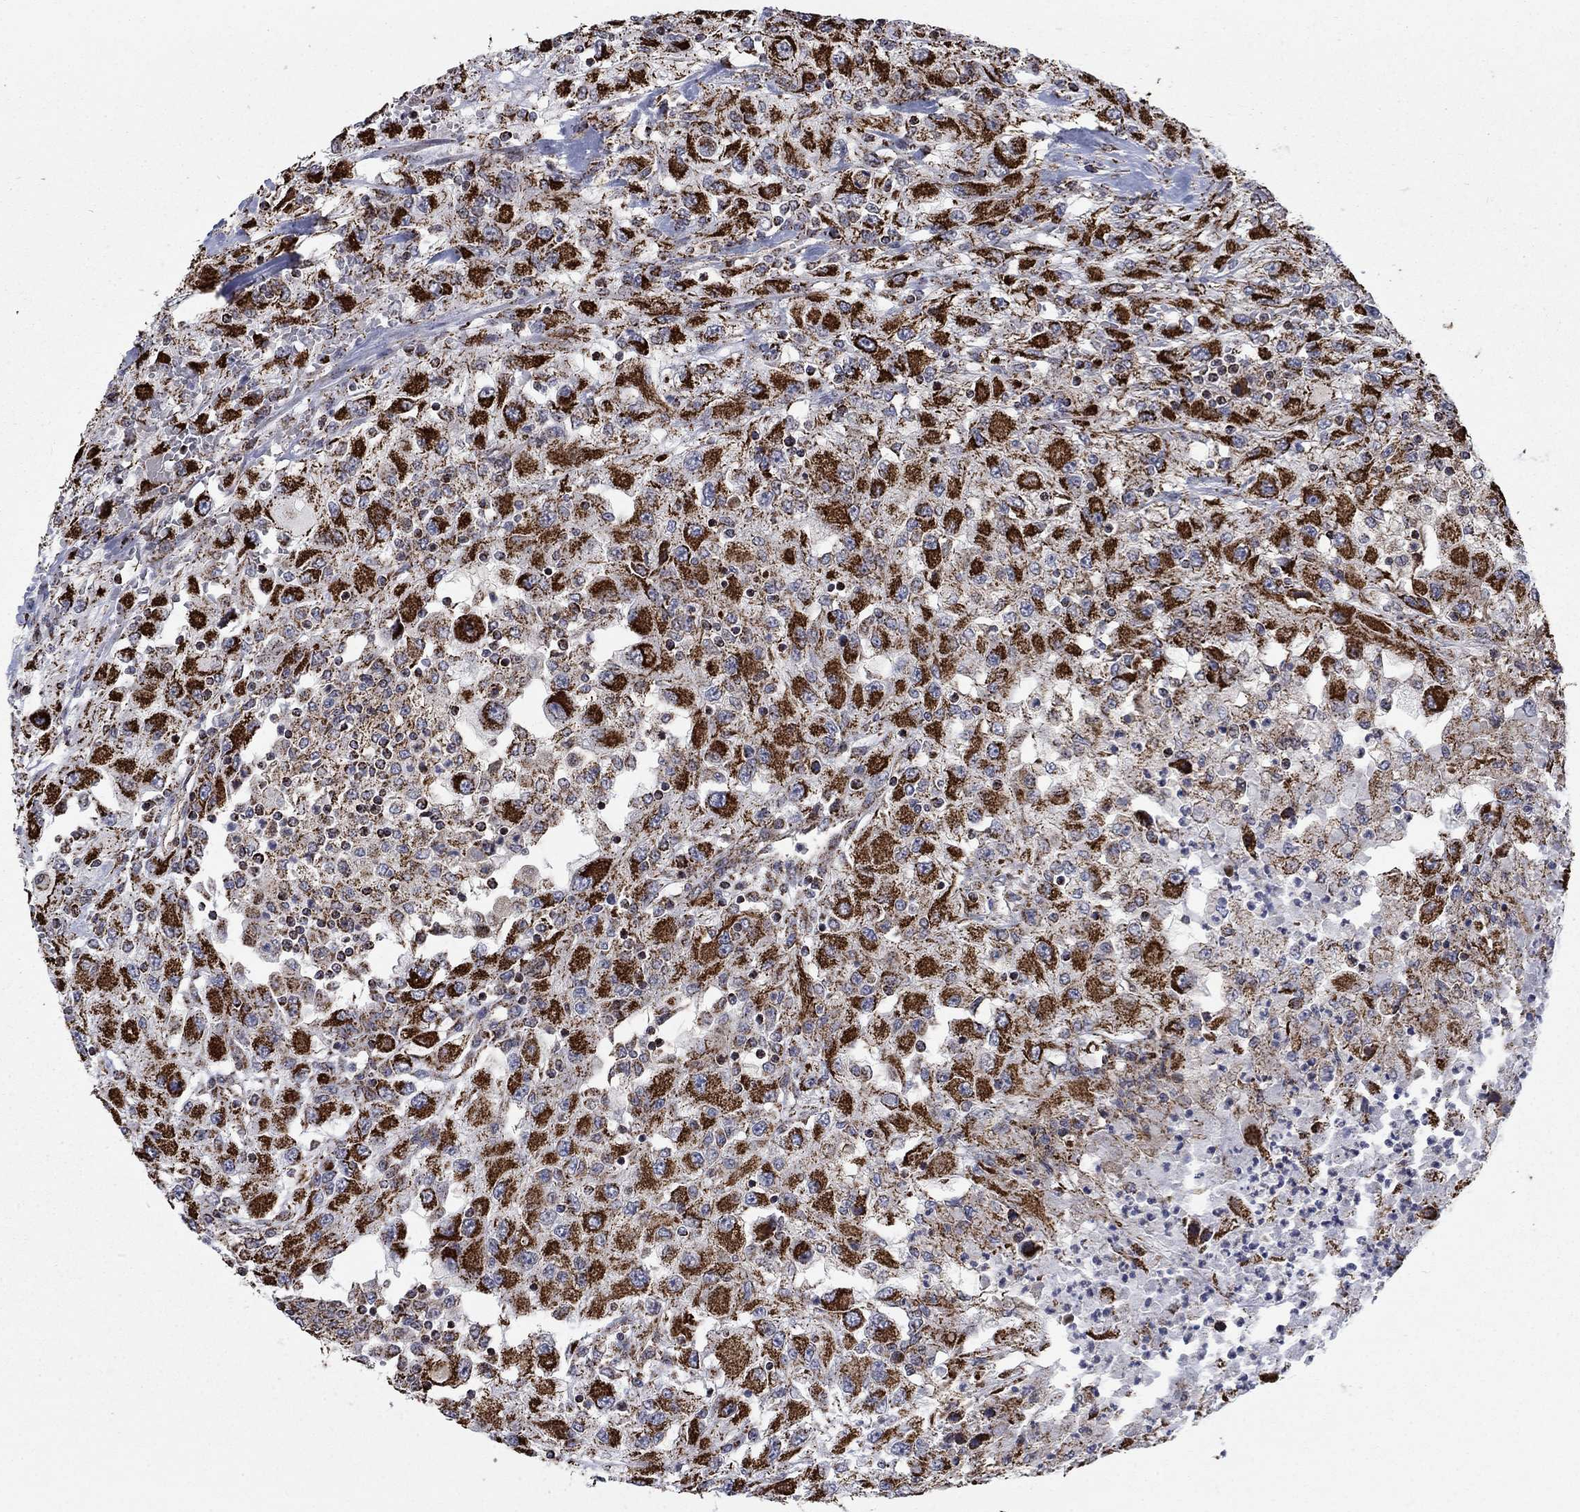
{"staining": {"intensity": "strong", "quantity": ">75%", "location": "cytoplasmic/membranous"}, "tissue": "renal cancer", "cell_type": "Tumor cells", "image_type": "cancer", "snomed": [{"axis": "morphology", "description": "Adenocarcinoma, NOS"}, {"axis": "topography", "description": "Kidney"}], "caption": "Immunohistochemical staining of renal cancer (adenocarcinoma) shows high levels of strong cytoplasmic/membranous protein expression in approximately >75% of tumor cells. The staining was performed using DAB to visualize the protein expression in brown, while the nuclei were stained in blue with hematoxylin (Magnification: 20x).", "gene": "MOAP1", "patient": {"sex": "female", "age": 67}}